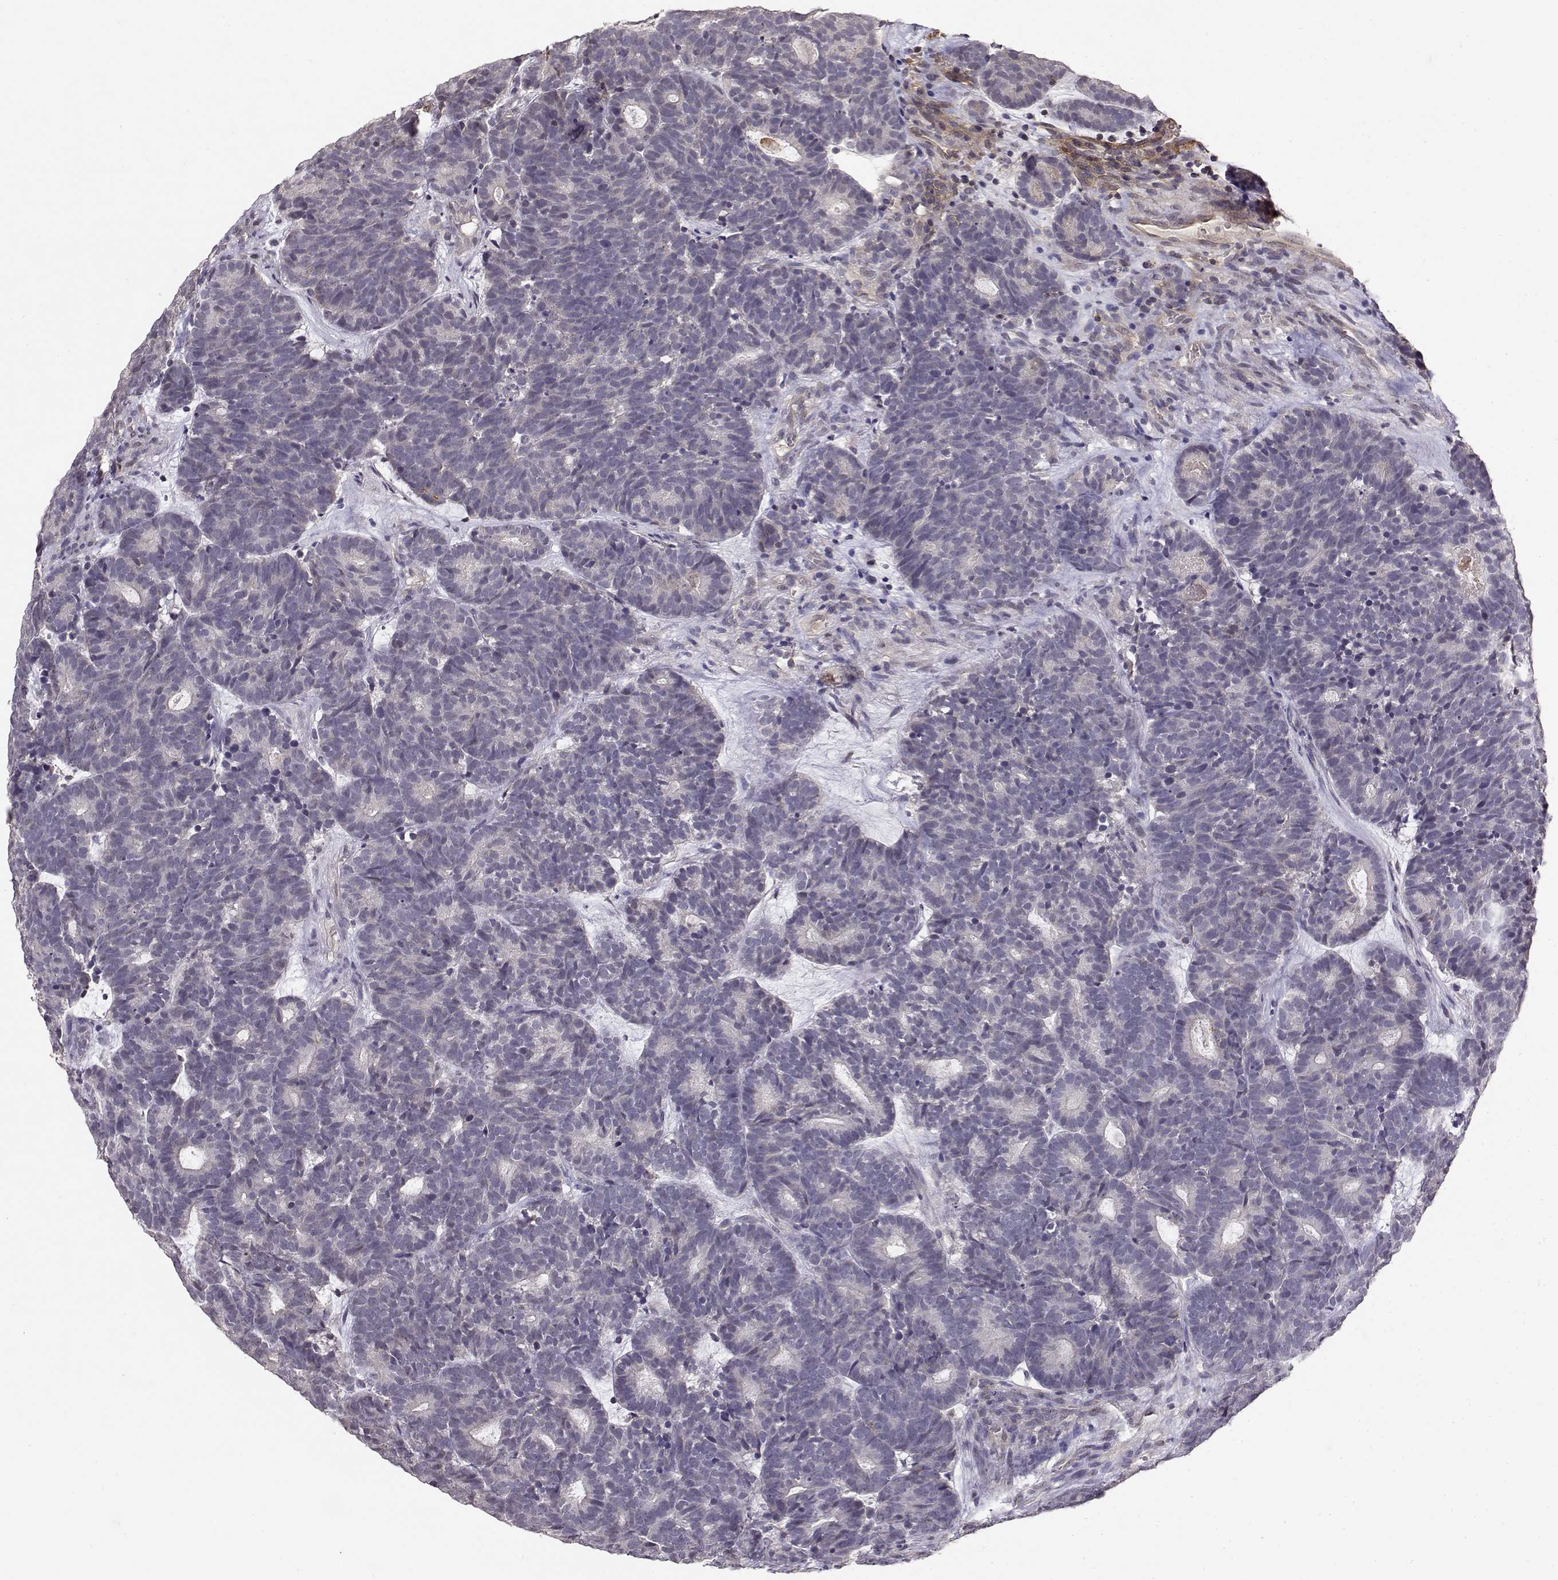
{"staining": {"intensity": "negative", "quantity": "none", "location": "none"}, "tissue": "head and neck cancer", "cell_type": "Tumor cells", "image_type": "cancer", "snomed": [{"axis": "morphology", "description": "Adenocarcinoma, NOS"}, {"axis": "topography", "description": "Head-Neck"}], "caption": "Human head and neck adenocarcinoma stained for a protein using immunohistochemistry displays no expression in tumor cells.", "gene": "IFITM1", "patient": {"sex": "female", "age": 81}}